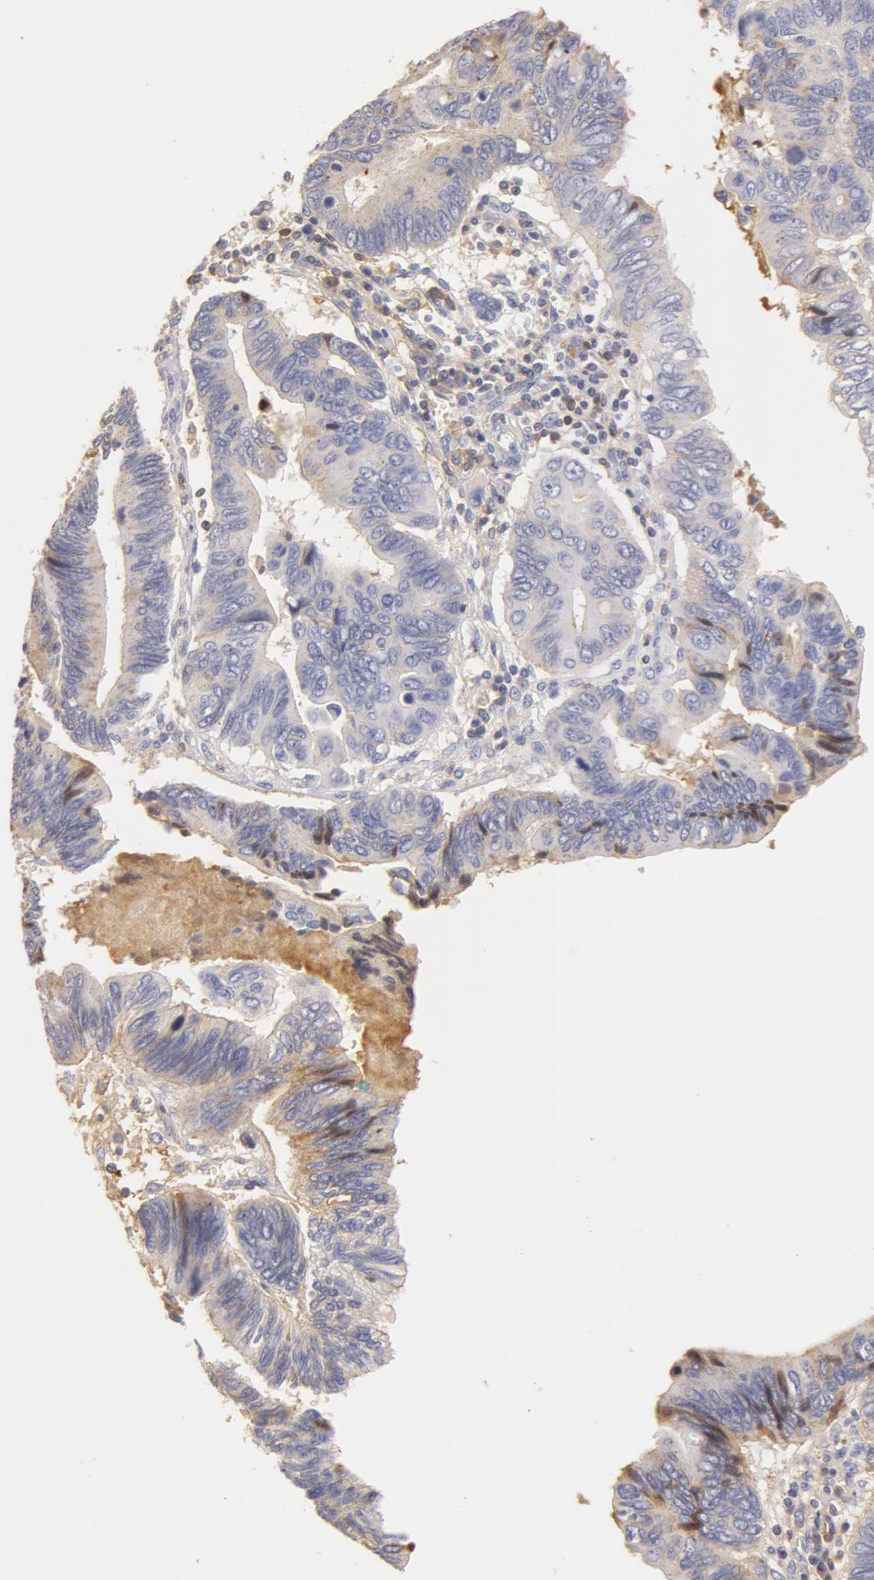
{"staining": {"intensity": "weak", "quantity": ">75%", "location": "cytoplasmic/membranous"}, "tissue": "pancreatic cancer", "cell_type": "Tumor cells", "image_type": "cancer", "snomed": [{"axis": "morphology", "description": "Adenocarcinoma, NOS"}, {"axis": "topography", "description": "Pancreas"}], "caption": "Weak cytoplasmic/membranous protein positivity is present in about >75% of tumor cells in pancreatic cancer. (Stains: DAB in brown, nuclei in blue, Microscopy: brightfield microscopy at high magnification).", "gene": "GC", "patient": {"sex": "female", "age": 70}}